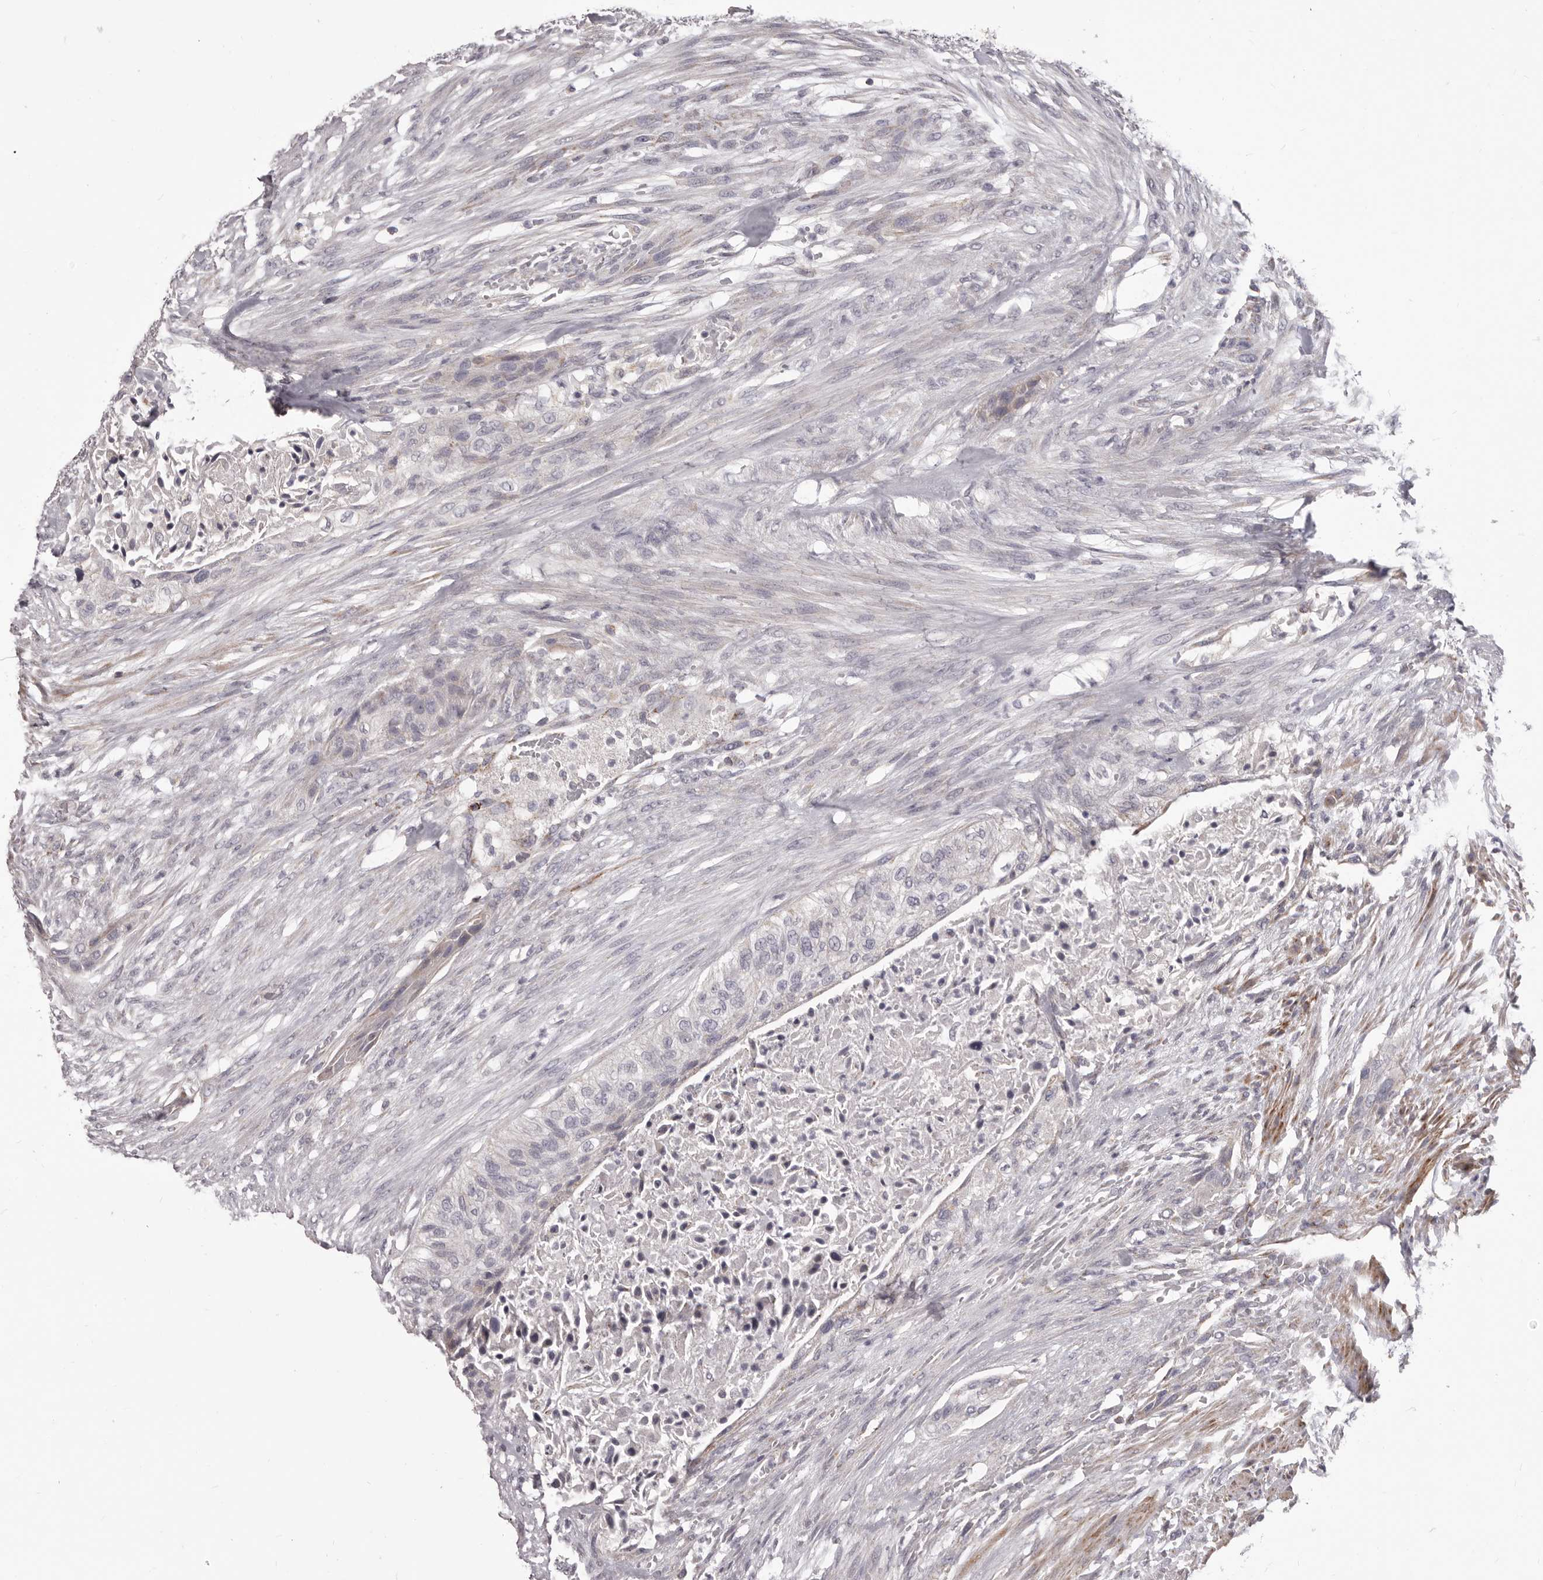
{"staining": {"intensity": "negative", "quantity": "none", "location": "none"}, "tissue": "urothelial cancer", "cell_type": "Tumor cells", "image_type": "cancer", "snomed": [{"axis": "morphology", "description": "Urothelial carcinoma, High grade"}, {"axis": "topography", "description": "Urinary bladder"}], "caption": "DAB immunohistochemical staining of human urothelial cancer demonstrates no significant positivity in tumor cells.", "gene": "PRMT2", "patient": {"sex": "male", "age": 35}}